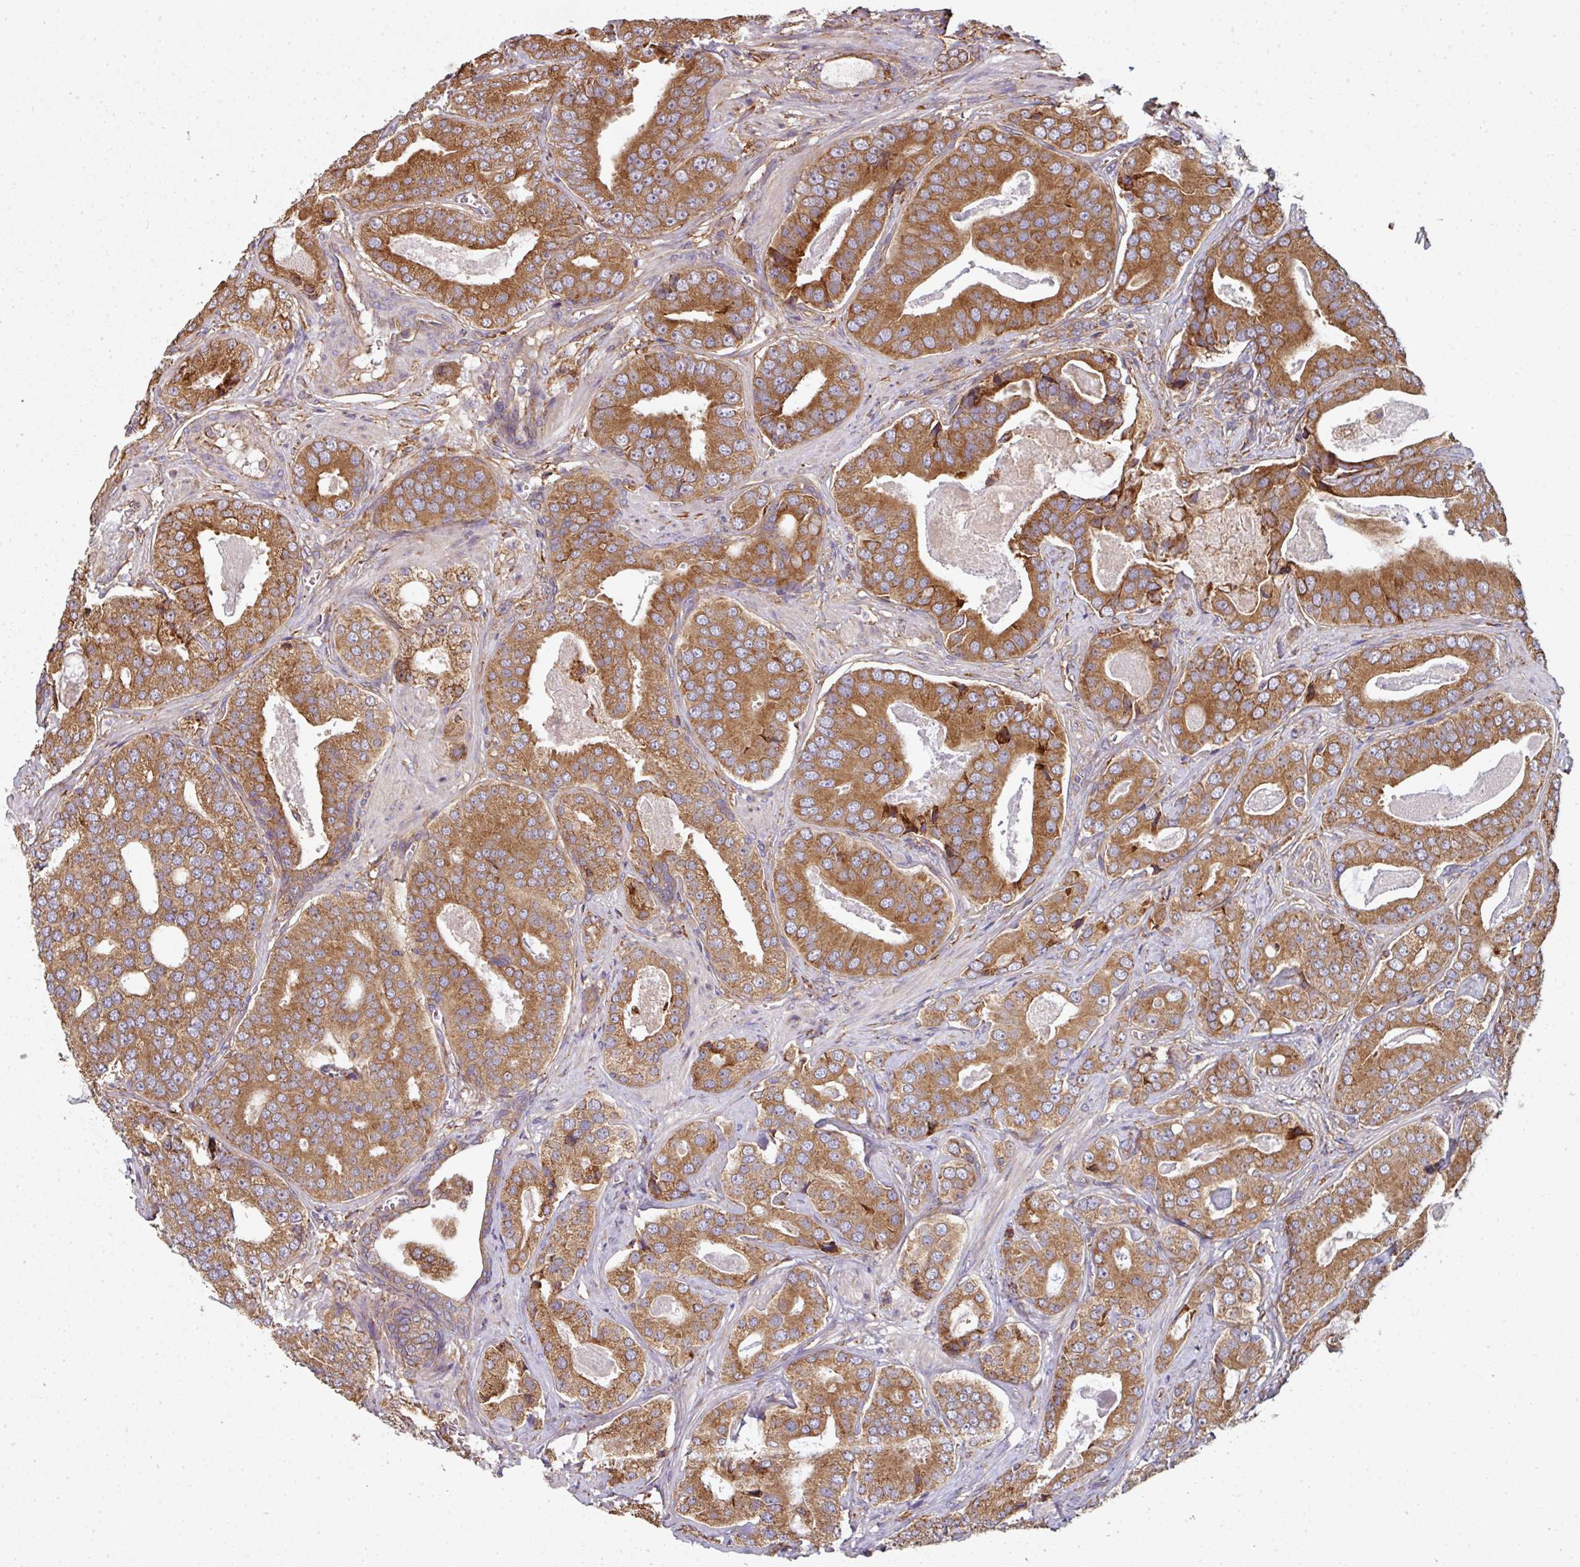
{"staining": {"intensity": "moderate", "quantity": ">75%", "location": "cytoplasmic/membranous"}, "tissue": "prostate cancer", "cell_type": "Tumor cells", "image_type": "cancer", "snomed": [{"axis": "morphology", "description": "Adenocarcinoma, High grade"}, {"axis": "topography", "description": "Prostate"}], "caption": "IHC image of prostate cancer stained for a protein (brown), which reveals medium levels of moderate cytoplasmic/membranous positivity in about >75% of tumor cells.", "gene": "FAT4", "patient": {"sex": "male", "age": 71}}